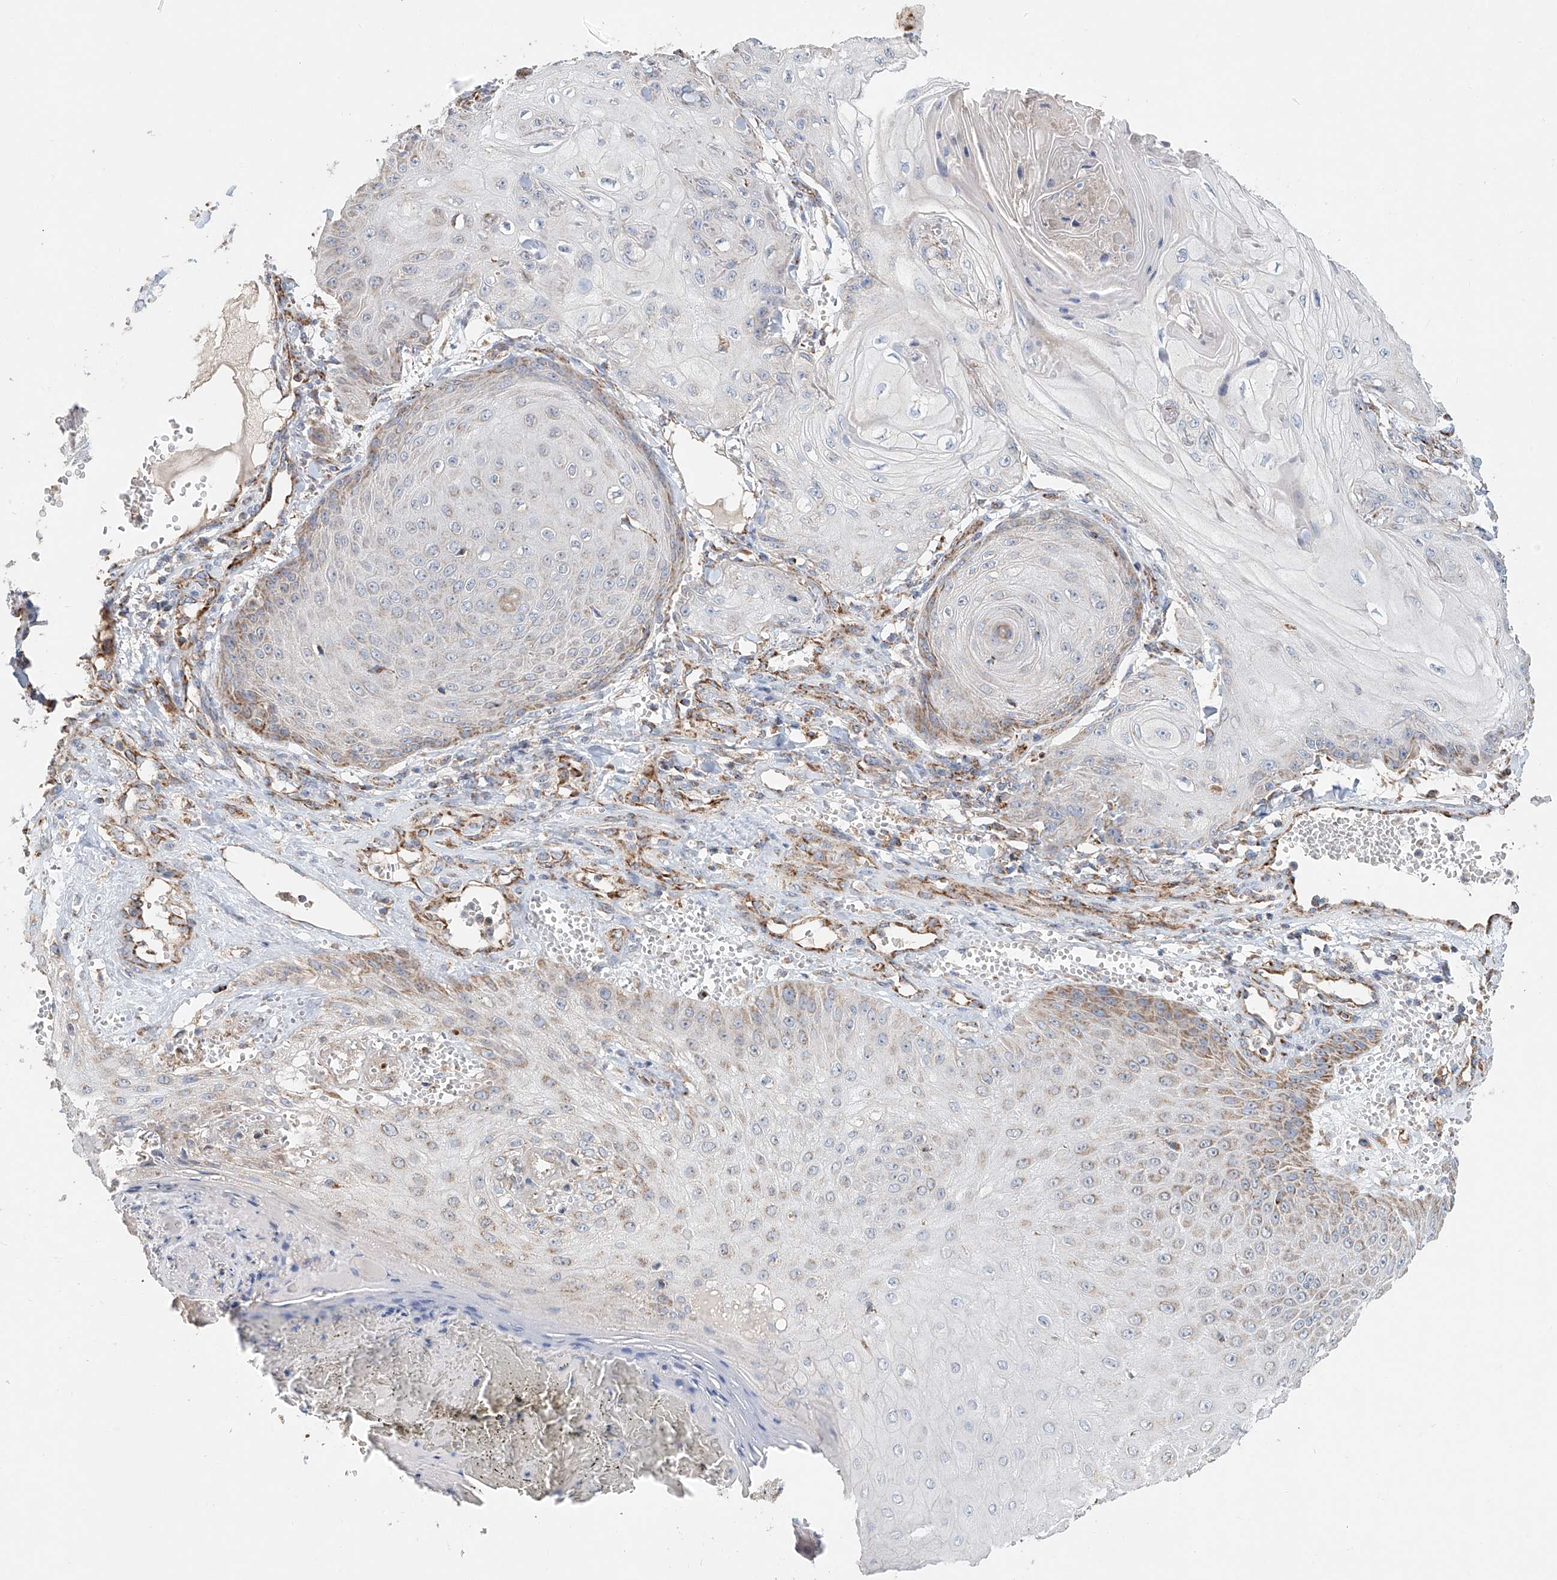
{"staining": {"intensity": "weak", "quantity": "<25%", "location": "cytoplasmic/membranous"}, "tissue": "skin cancer", "cell_type": "Tumor cells", "image_type": "cancer", "snomed": [{"axis": "morphology", "description": "Squamous cell carcinoma, NOS"}, {"axis": "topography", "description": "Skin"}], "caption": "The photomicrograph shows no significant expression in tumor cells of skin cancer.", "gene": "MCL1", "patient": {"sex": "male", "age": 74}}